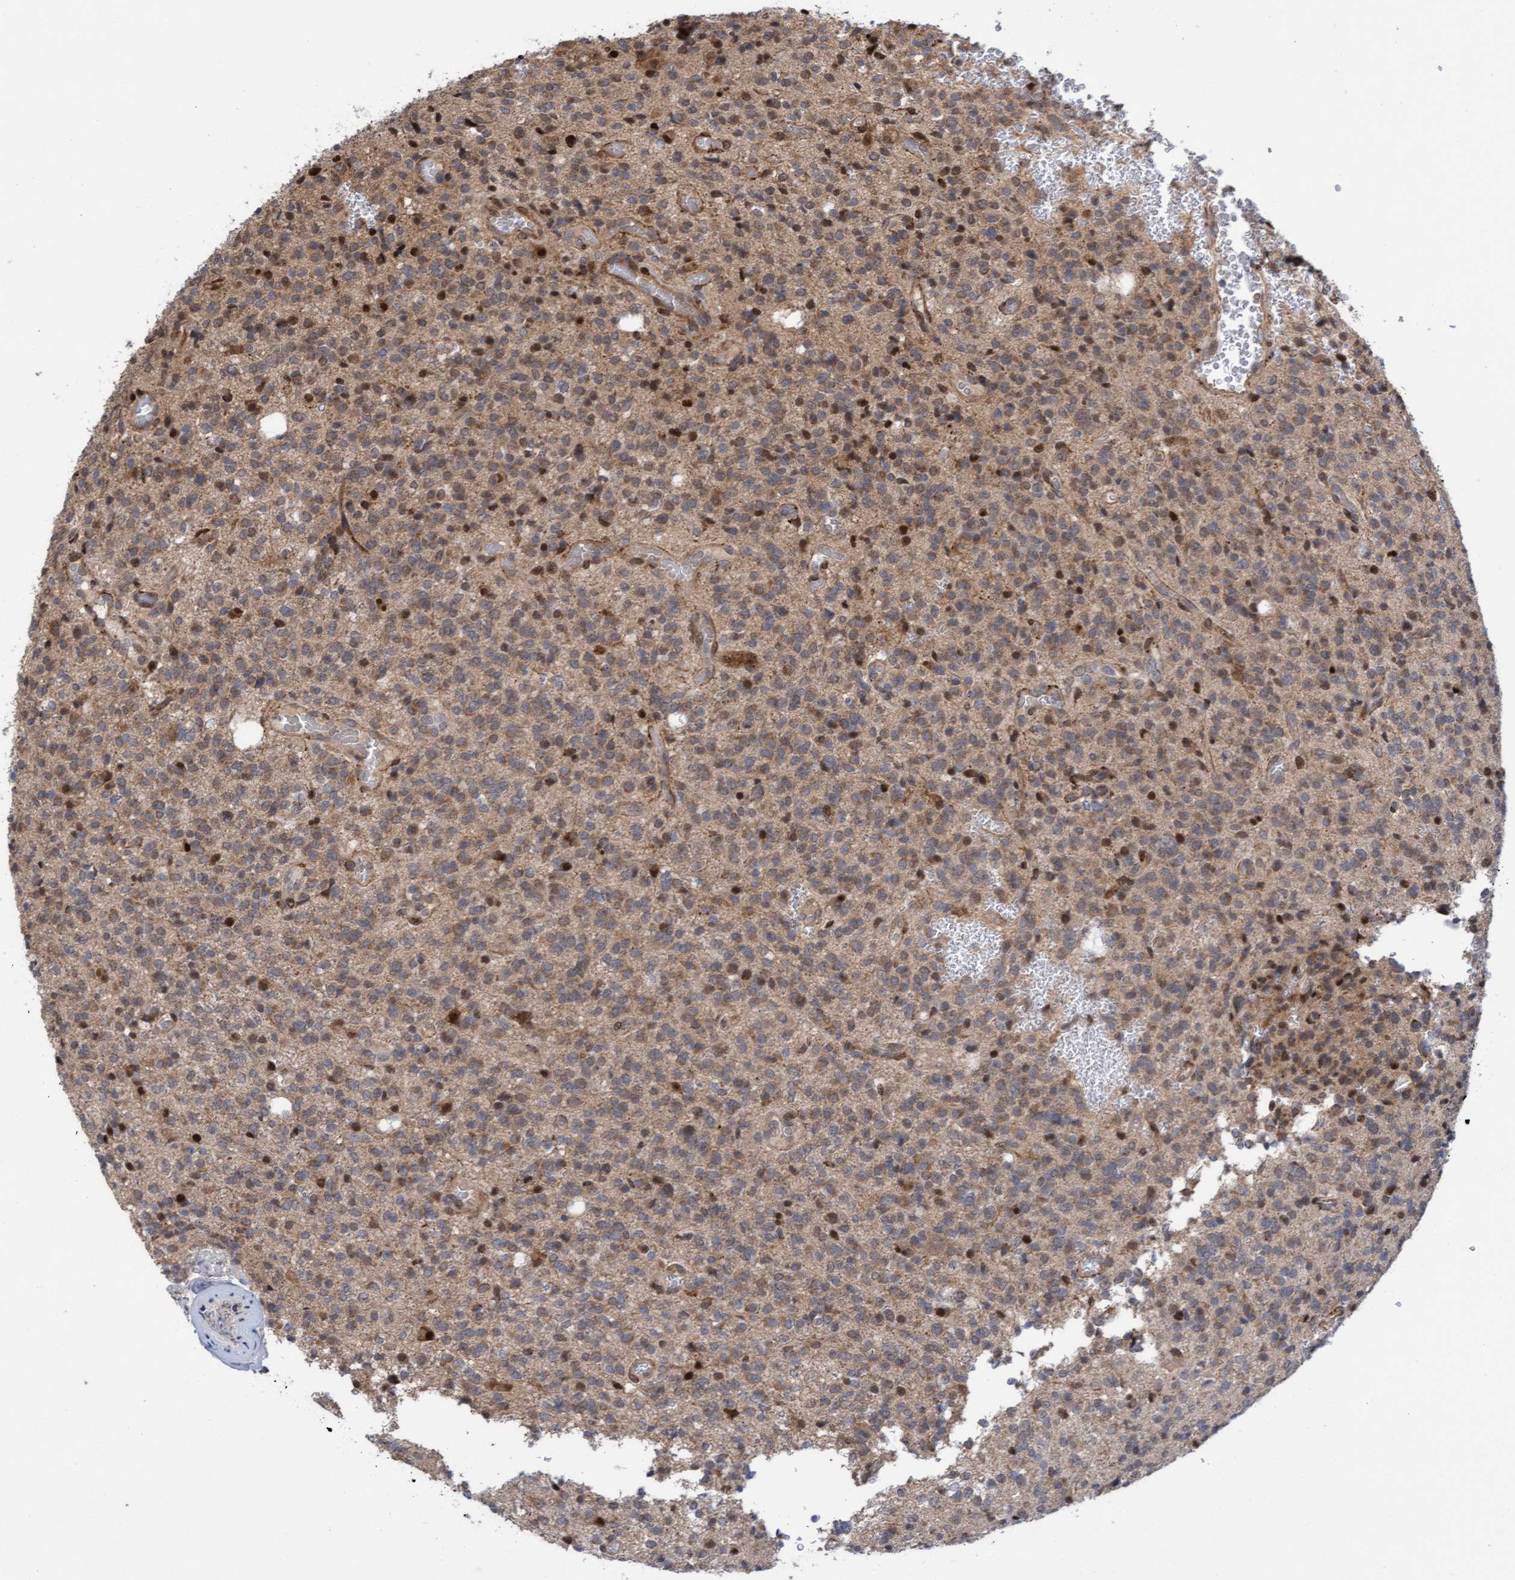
{"staining": {"intensity": "weak", "quantity": ">75%", "location": "cytoplasmic/membranous"}, "tissue": "glioma", "cell_type": "Tumor cells", "image_type": "cancer", "snomed": [{"axis": "morphology", "description": "Glioma, malignant, High grade"}, {"axis": "topography", "description": "Brain"}], "caption": "This photomicrograph demonstrates immunohistochemistry staining of glioma, with low weak cytoplasmic/membranous staining in about >75% of tumor cells.", "gene": "TANC2", "patient": {"sex": "male", "age": 34}}